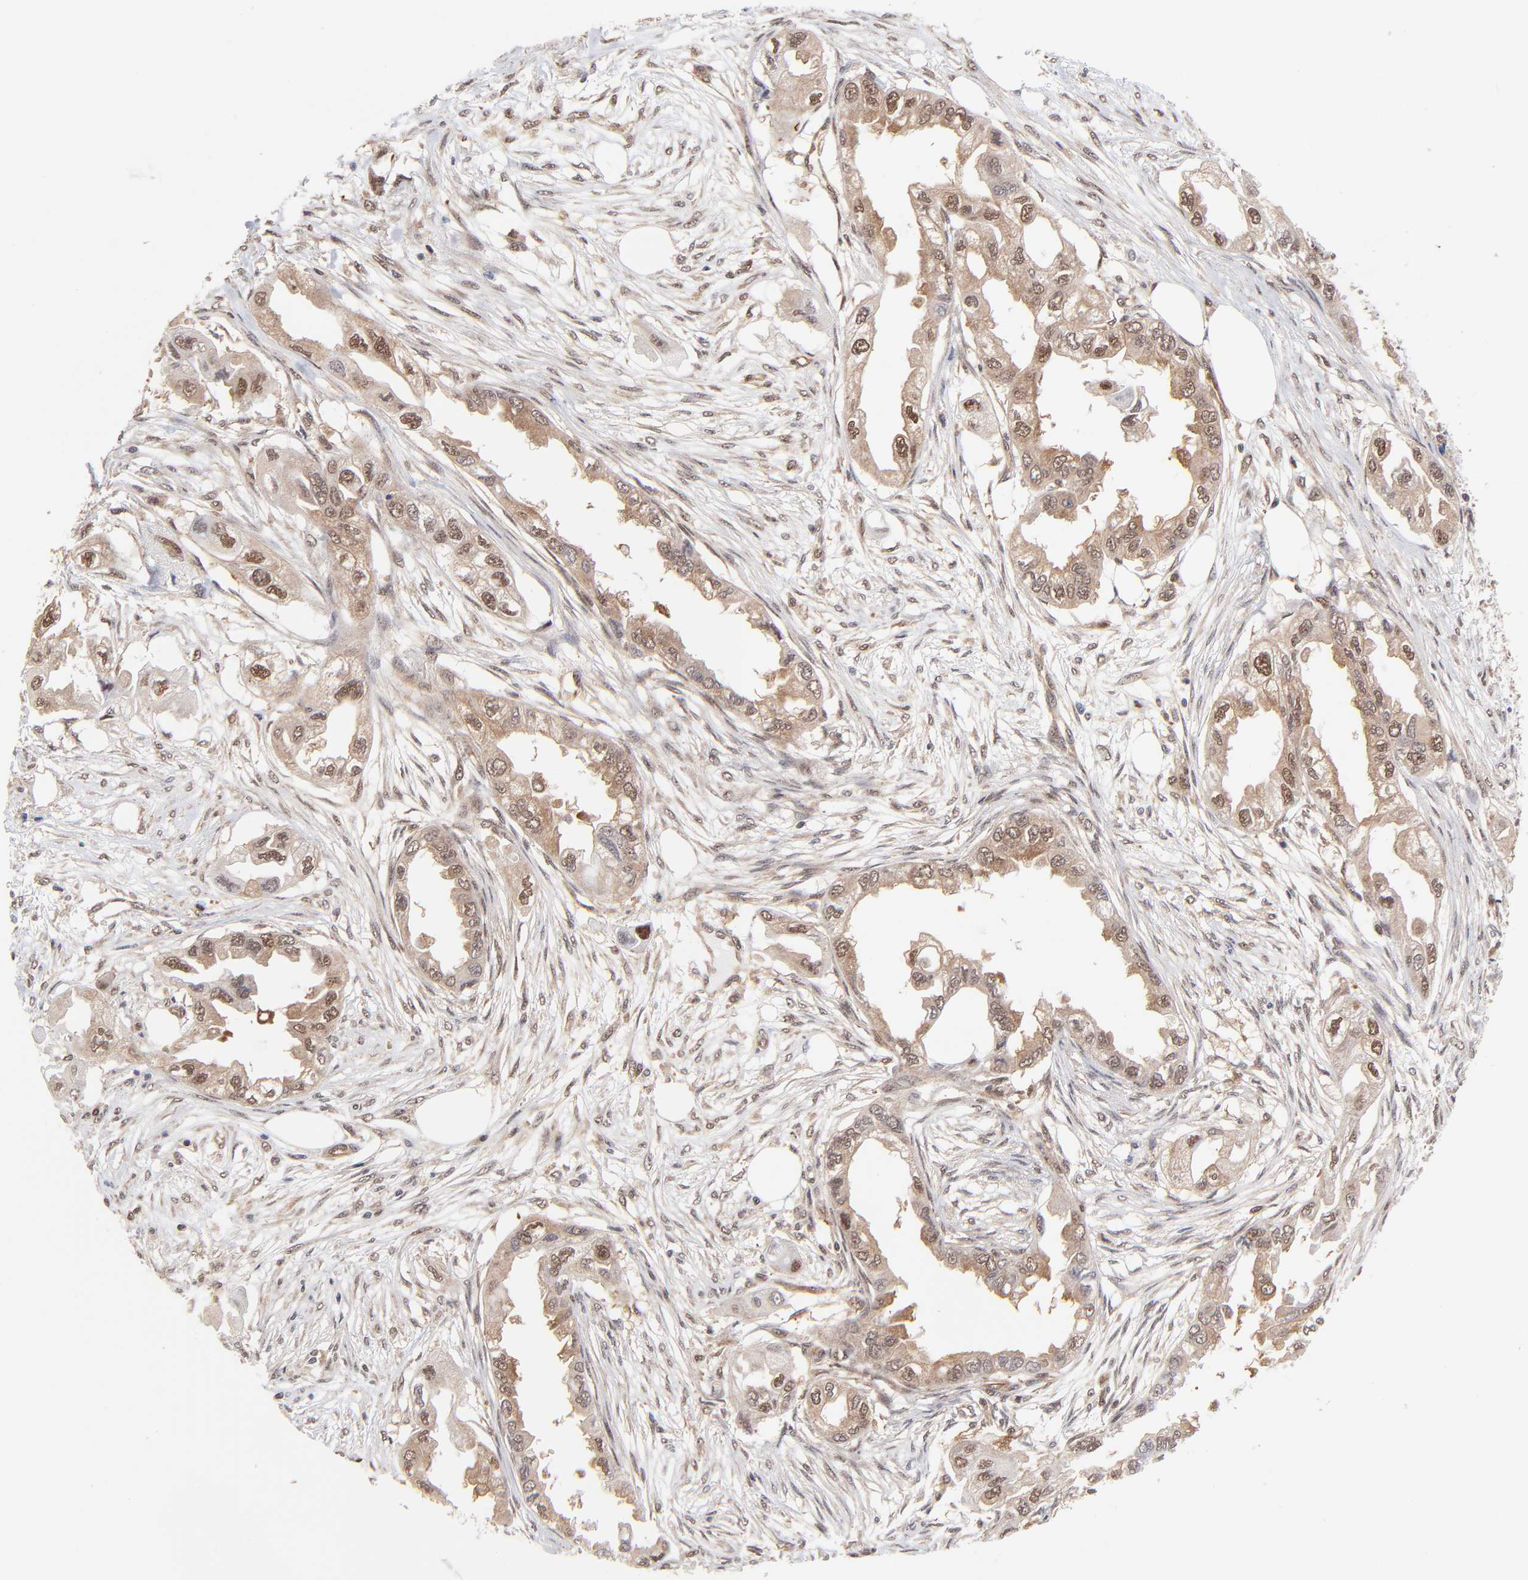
{"staining": {"intensity": "moderate", "quantity": "25%-75%", "location": "cytoplasmic/membranous,nuclear"}, "tissue": "endometrial cancer", "cell_type": "Tumor cells", "image_type": "cancer", "snomed": [{"axis": "morphology", "description": "Adenocarcinoma, NOS"}, {"axis": "topography", "description": "Endometrium"}], "caption": "Protein expression analysis of human endometrial adenocarcinoma reveals moderate cytoplasmic/membranous and nuclear positivity in about 25%-75% of tumor cells. (DAB = brown stain, brightfield microscopy at high magnification).", "gene": "PSMC4", "patient": {"sex": "female", "age": 67}}